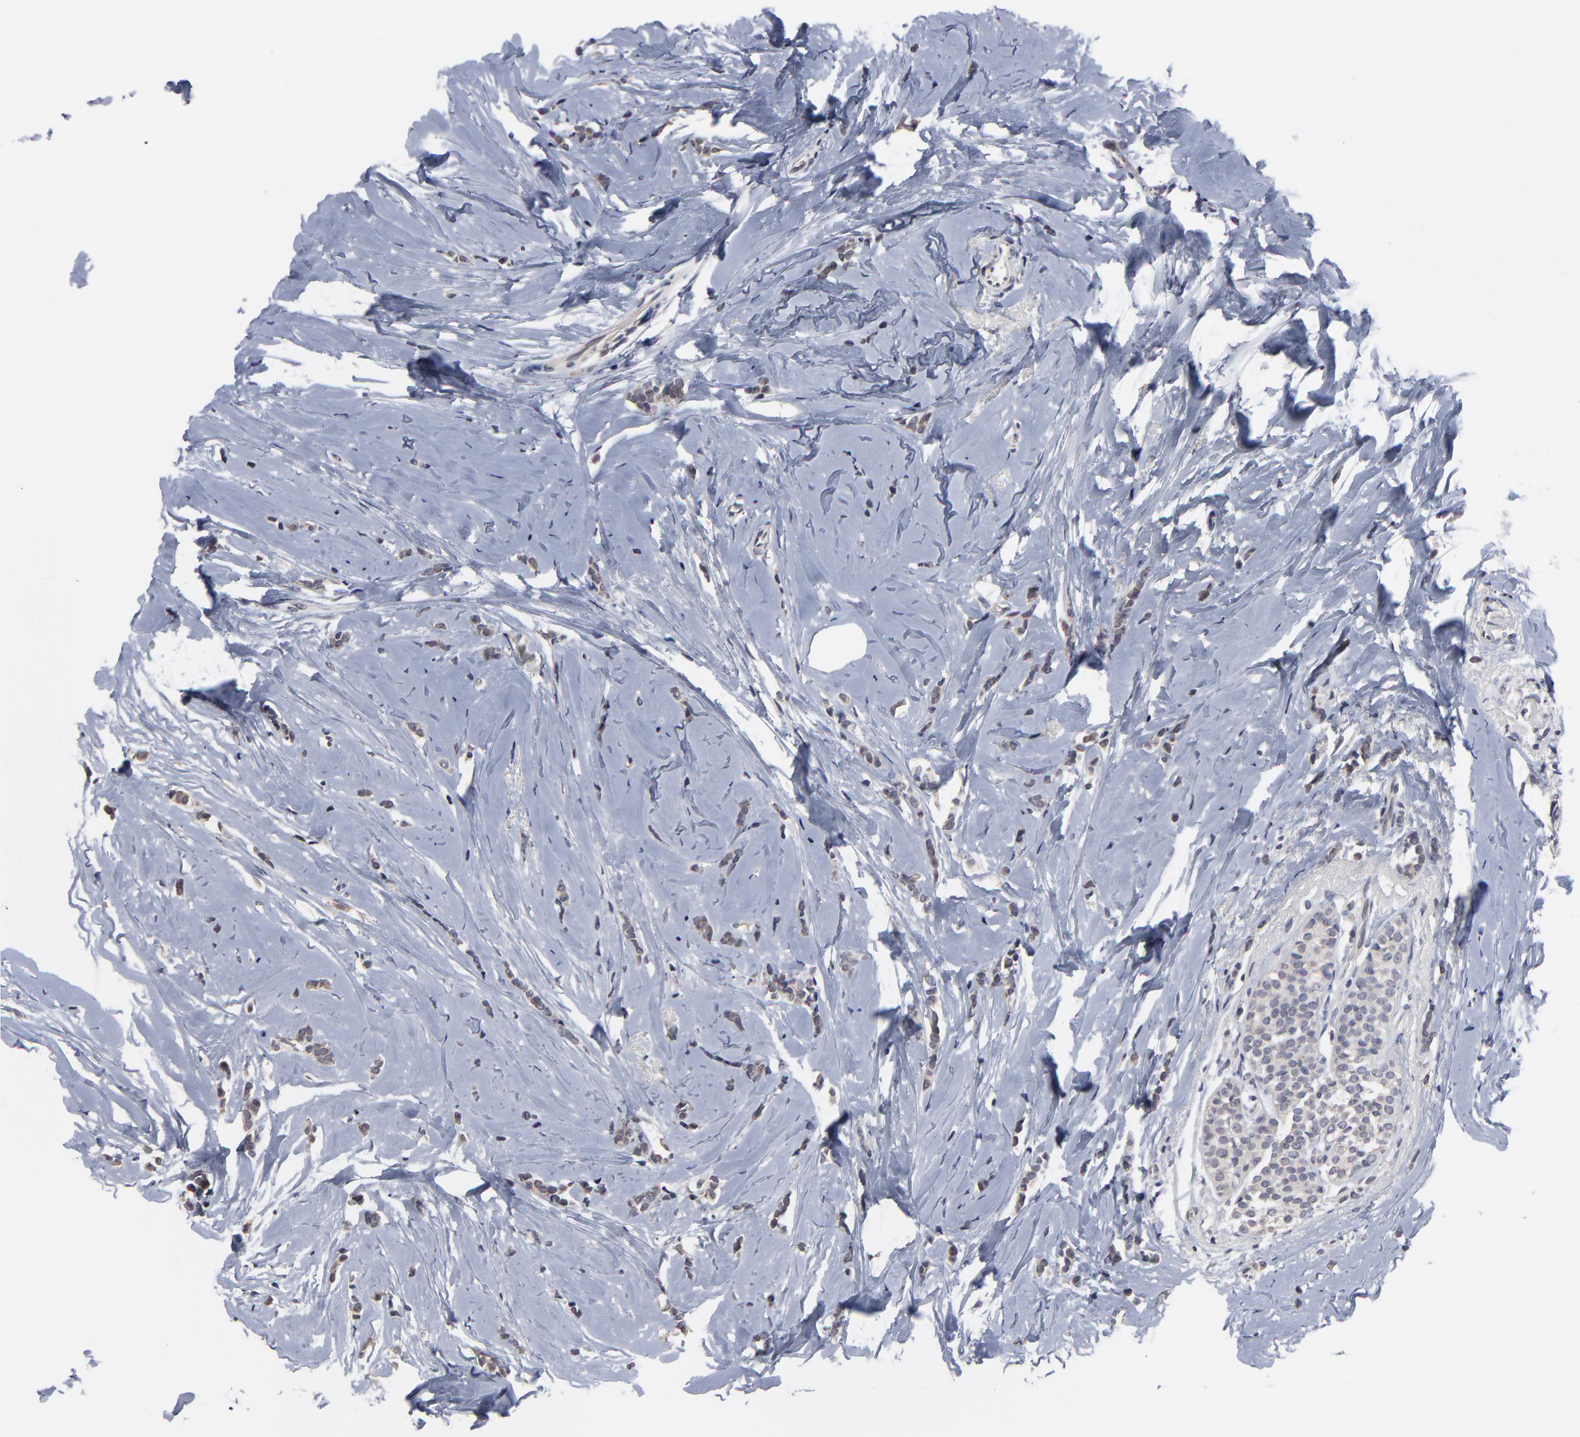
{"staining": {"intensity": "negative", "quantity": "none", "location": "none"}, "tissue": "breast cancer", "cell_type": "Tumor cells", "image_type": "cancer", "snomed": [{"axis": "morphology", "description": "Lobular carcinoma"}, {"axis": "topography", "description": "Breast"}], "caption": "A high-resolution micrograph shows IHC staining of lobular carcinoma (breast), which reveals no significant staining in tumor cells.", "gene": "MAGEA10", "patient": {"sex": "female", "age": 64}}